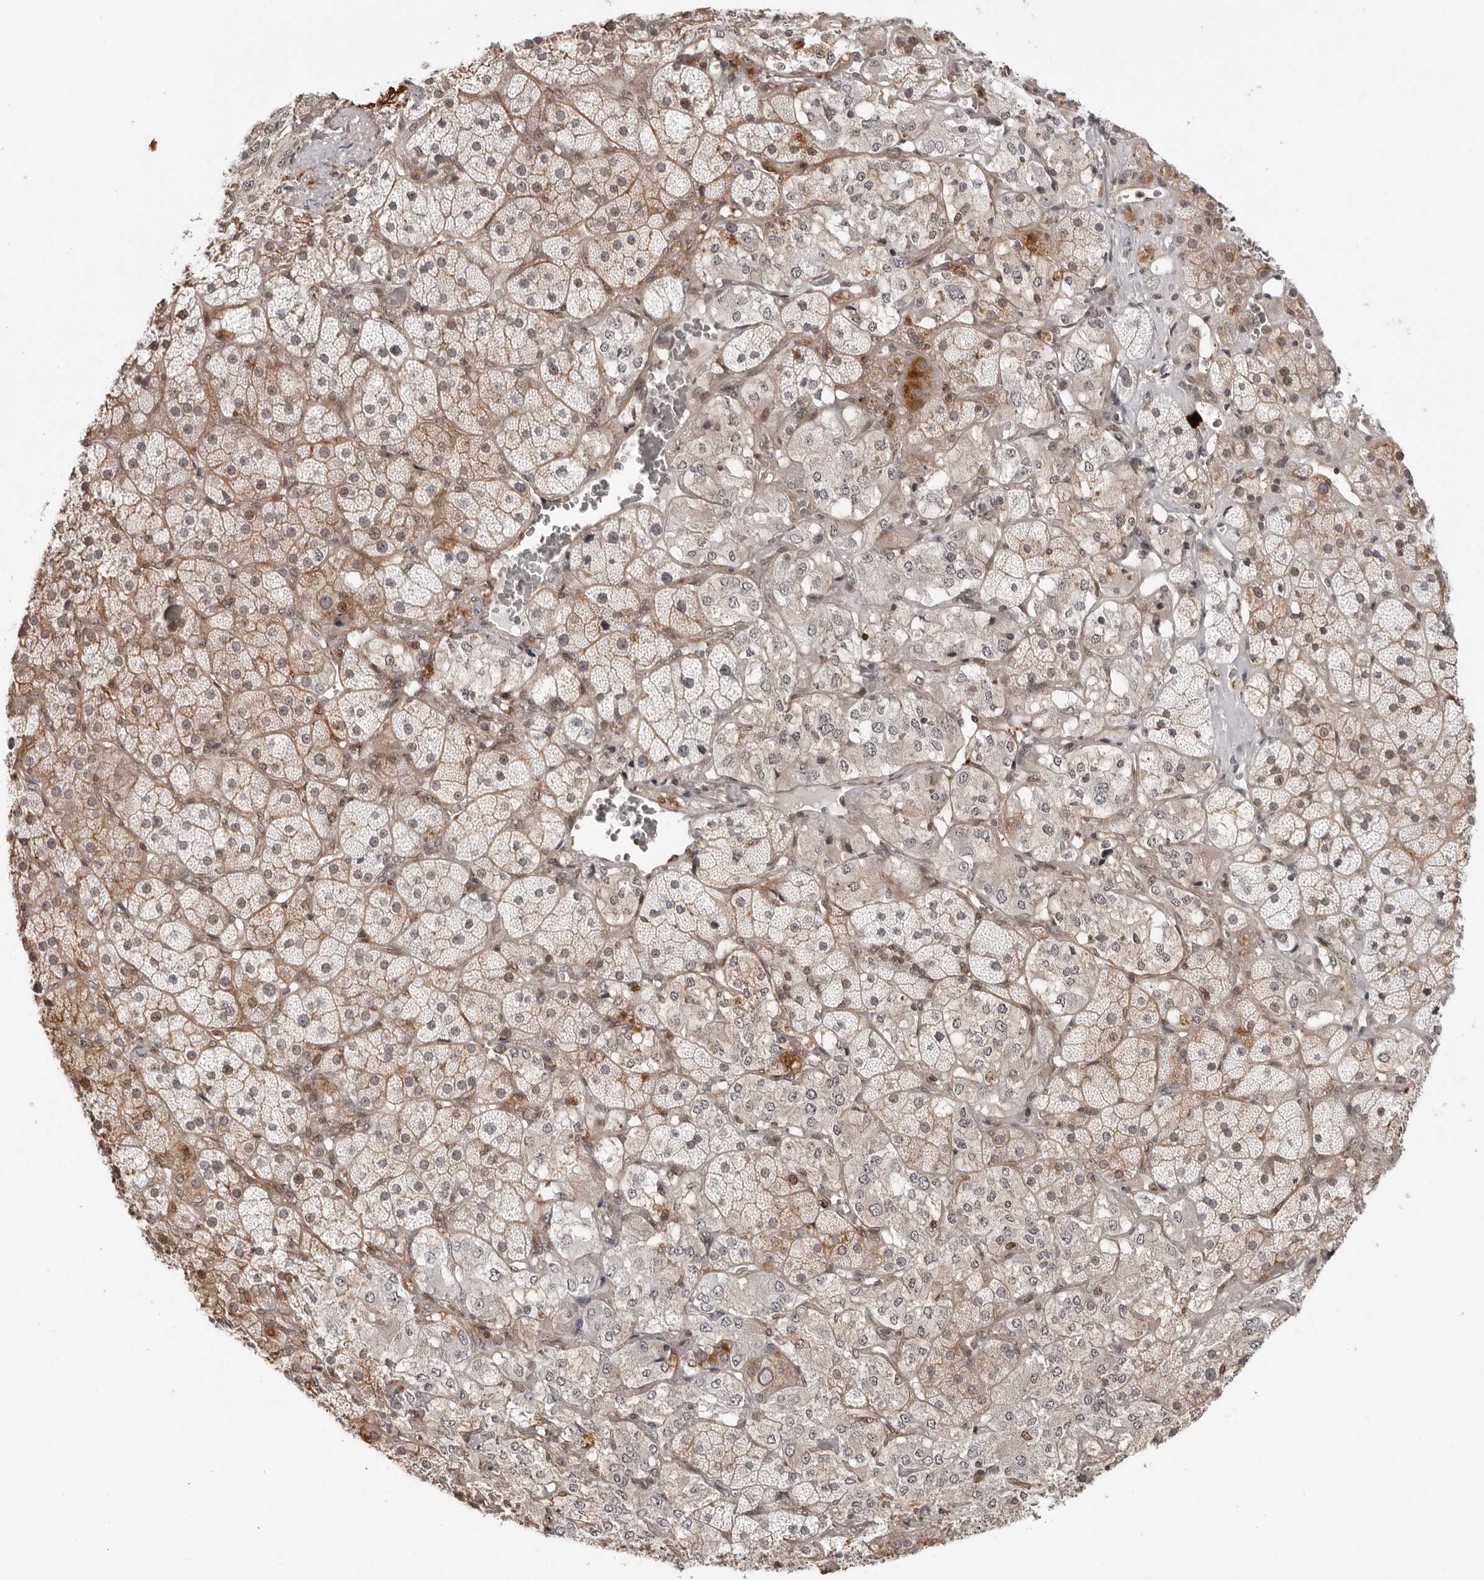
{"staining": {"intensity": "moderate", "quantity": "25%-75%", "location": "cytoplasmic/membranous"}, "tissue": "adrenal gland", "cell_type": "Glandular cells", "image_type": "normal", "snomed": [{"axis": "morphology", "description": "Normal tissue, NOS"}, {"axis": "topography", "description": "Adrenal gland"}], "caption": "Brown immunohistochemical staining in unremarkable adrenal gland shows moderate cytoplasmic/membranous staining in approximately 25%-75% of glandular cells. Using DAB (brown) and hematoxylin (blue) stains, captured at high magnification using brightfield microscopy.", "gene": "UNK", "patient": {"sex": "male", "age": 57}}